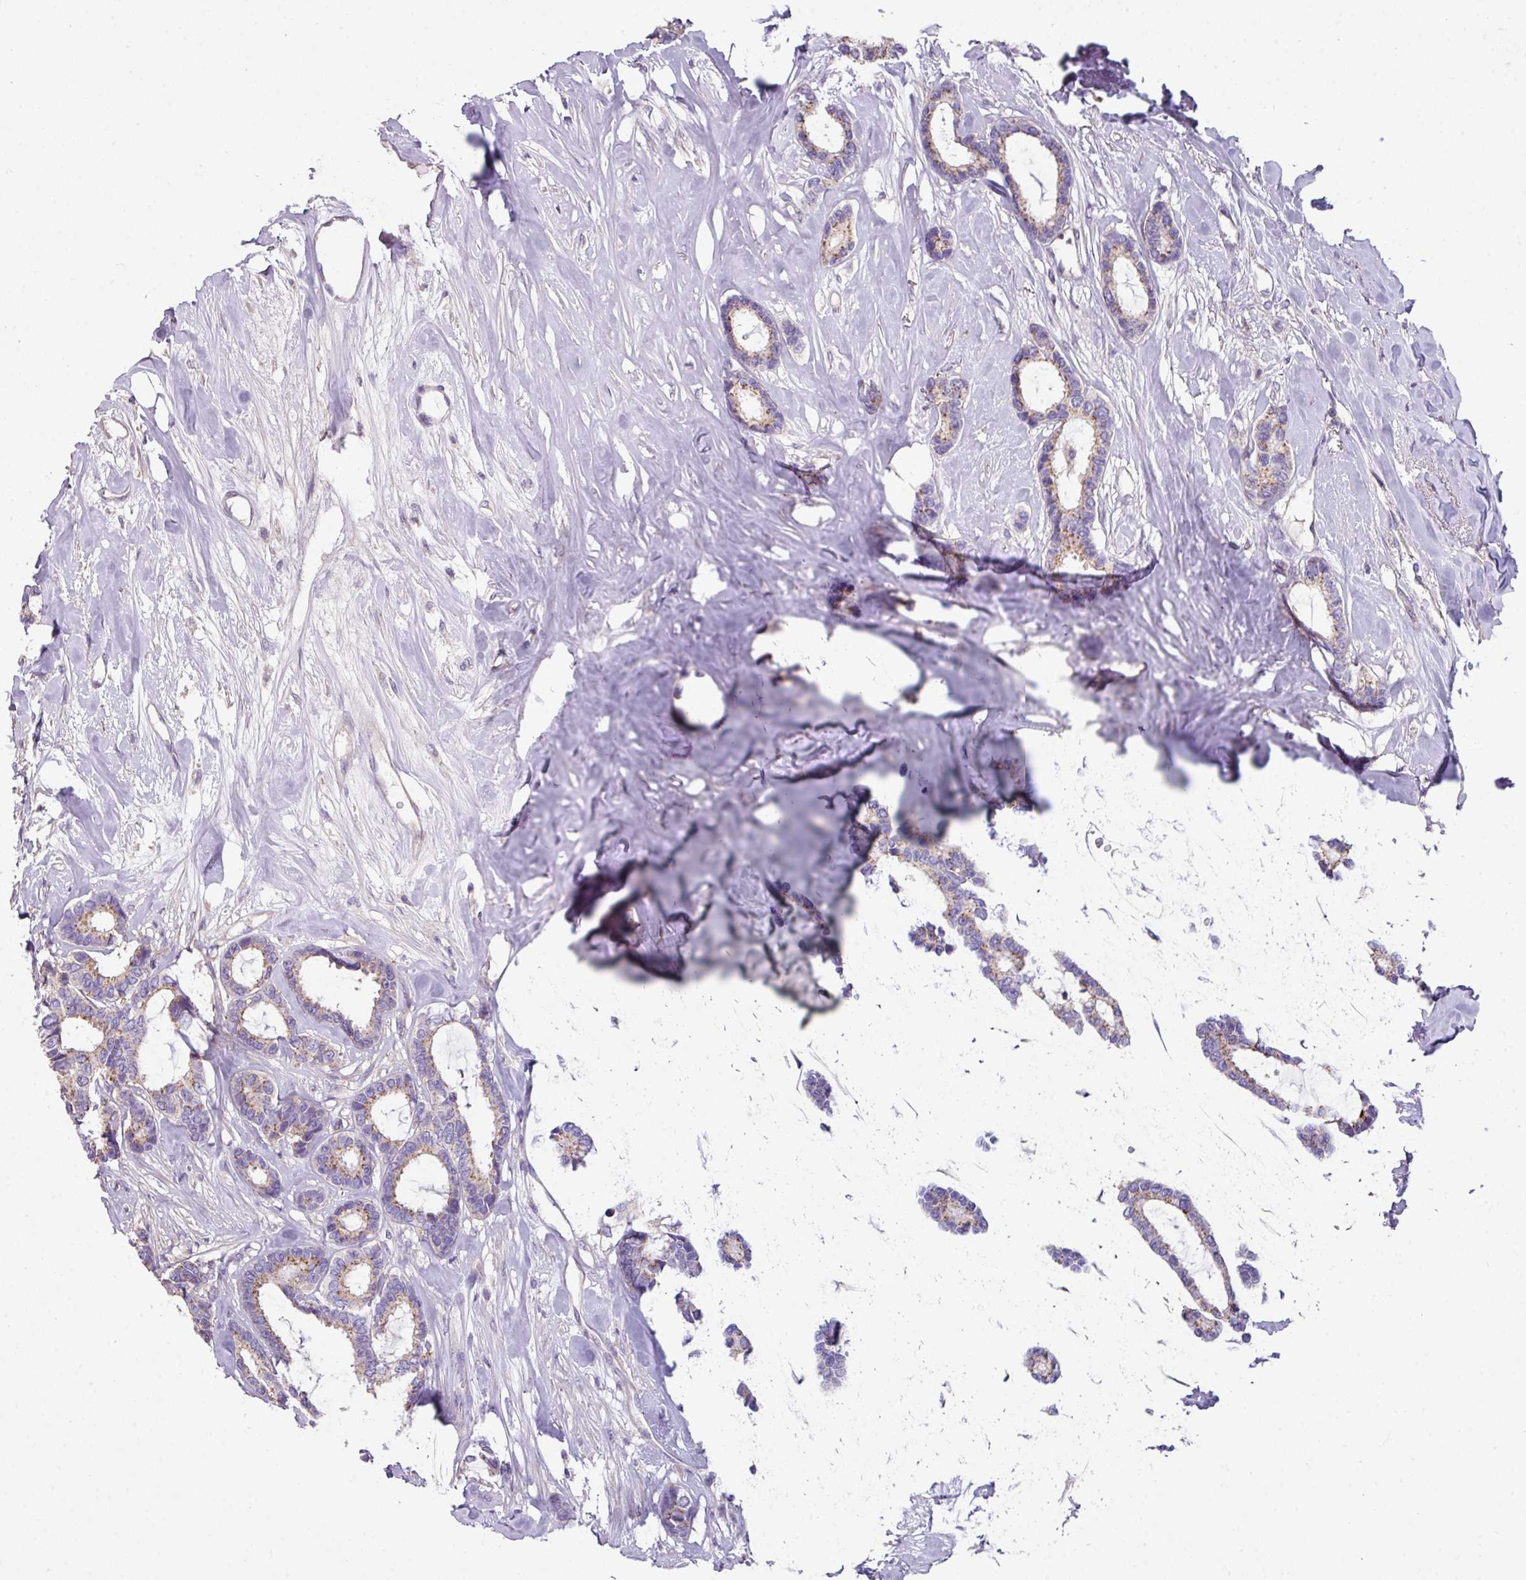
{"staining": {"intensity": "weak", "quantity": "25%-75%", "location": "cytoplasmic/membranous"}, "tissue": "breast cancer", "cell_type": "Tumor cells", "image_type": "cancer", "snomed": [{"axis": "morphology", "description": "Duct carcinoma"}, {"axis": "topography", "description": "Breast"}], "caption": "A histopathology image of infiltrating ductal carcinoma (breast) stained for a protein shows weak cytoplasmic/membranous brown staining in tumor cells. The protein of interest is shown in brown color, while the nuclei are stained blue.", "gene": "LRRC9", "patient": {"sex": "female", "age": 87}}